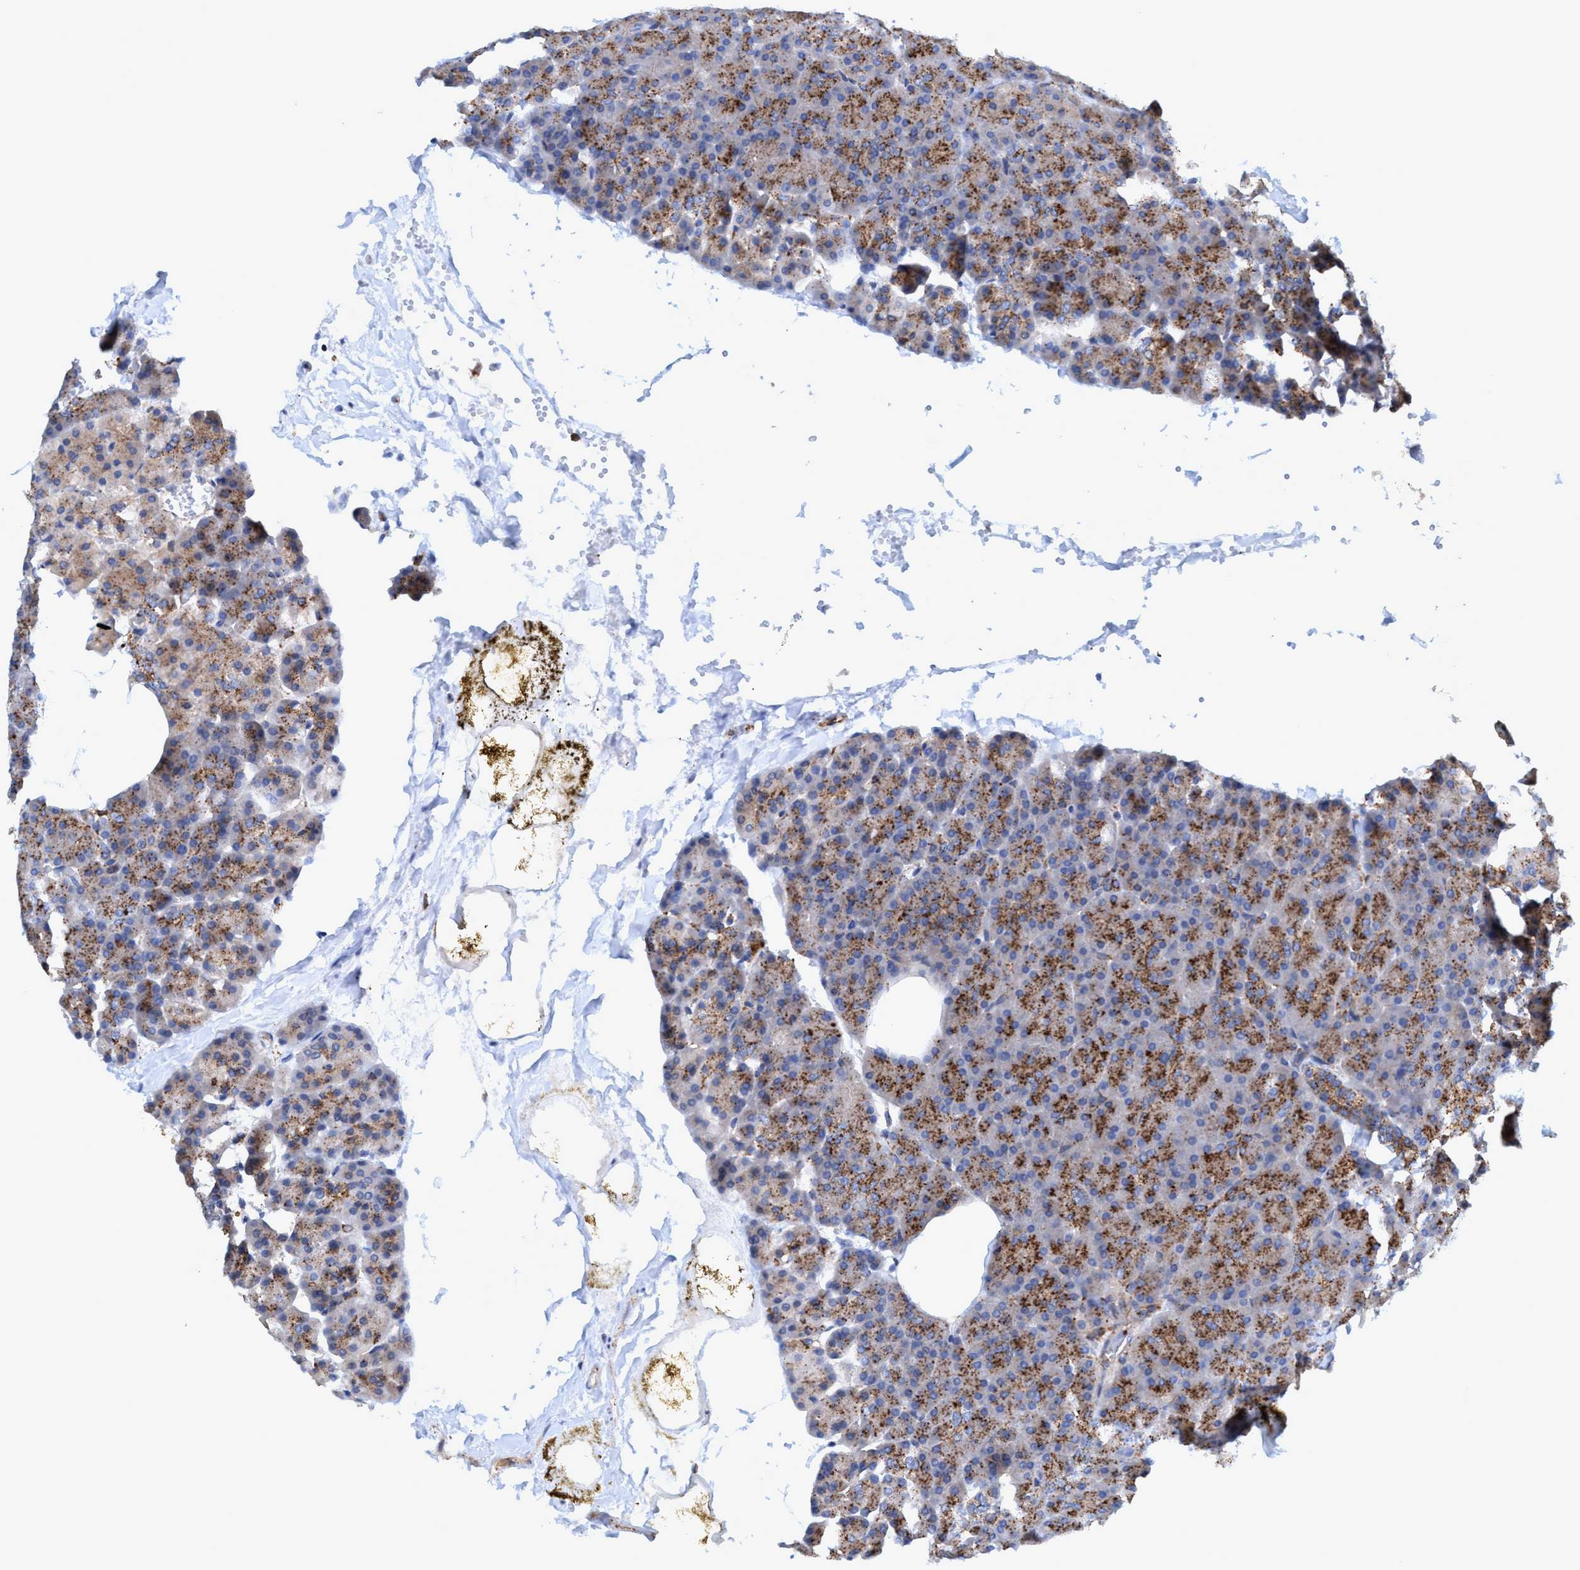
{"staining": {"intensity": "moderate", "quantity": ">75%", "location": "cytoplasmic/membranous"}, "tissue": "pancreas", "cell_type": "Exocrine glandular cells", "image_type": "normal", "snomed": [{"axis": "morphology", "description": "Normal tissue, NOS"}, {"axis": "topography", "description": "Pancreas"}], "caption": "The image demonstrates staining of normal pancreas, revealing moderate cytoplasmic/membranous protein expression (brown color) within exocrine glandular cells.", "gene": "TRIM65", "patient": {"sex": "female", "age": 35}}